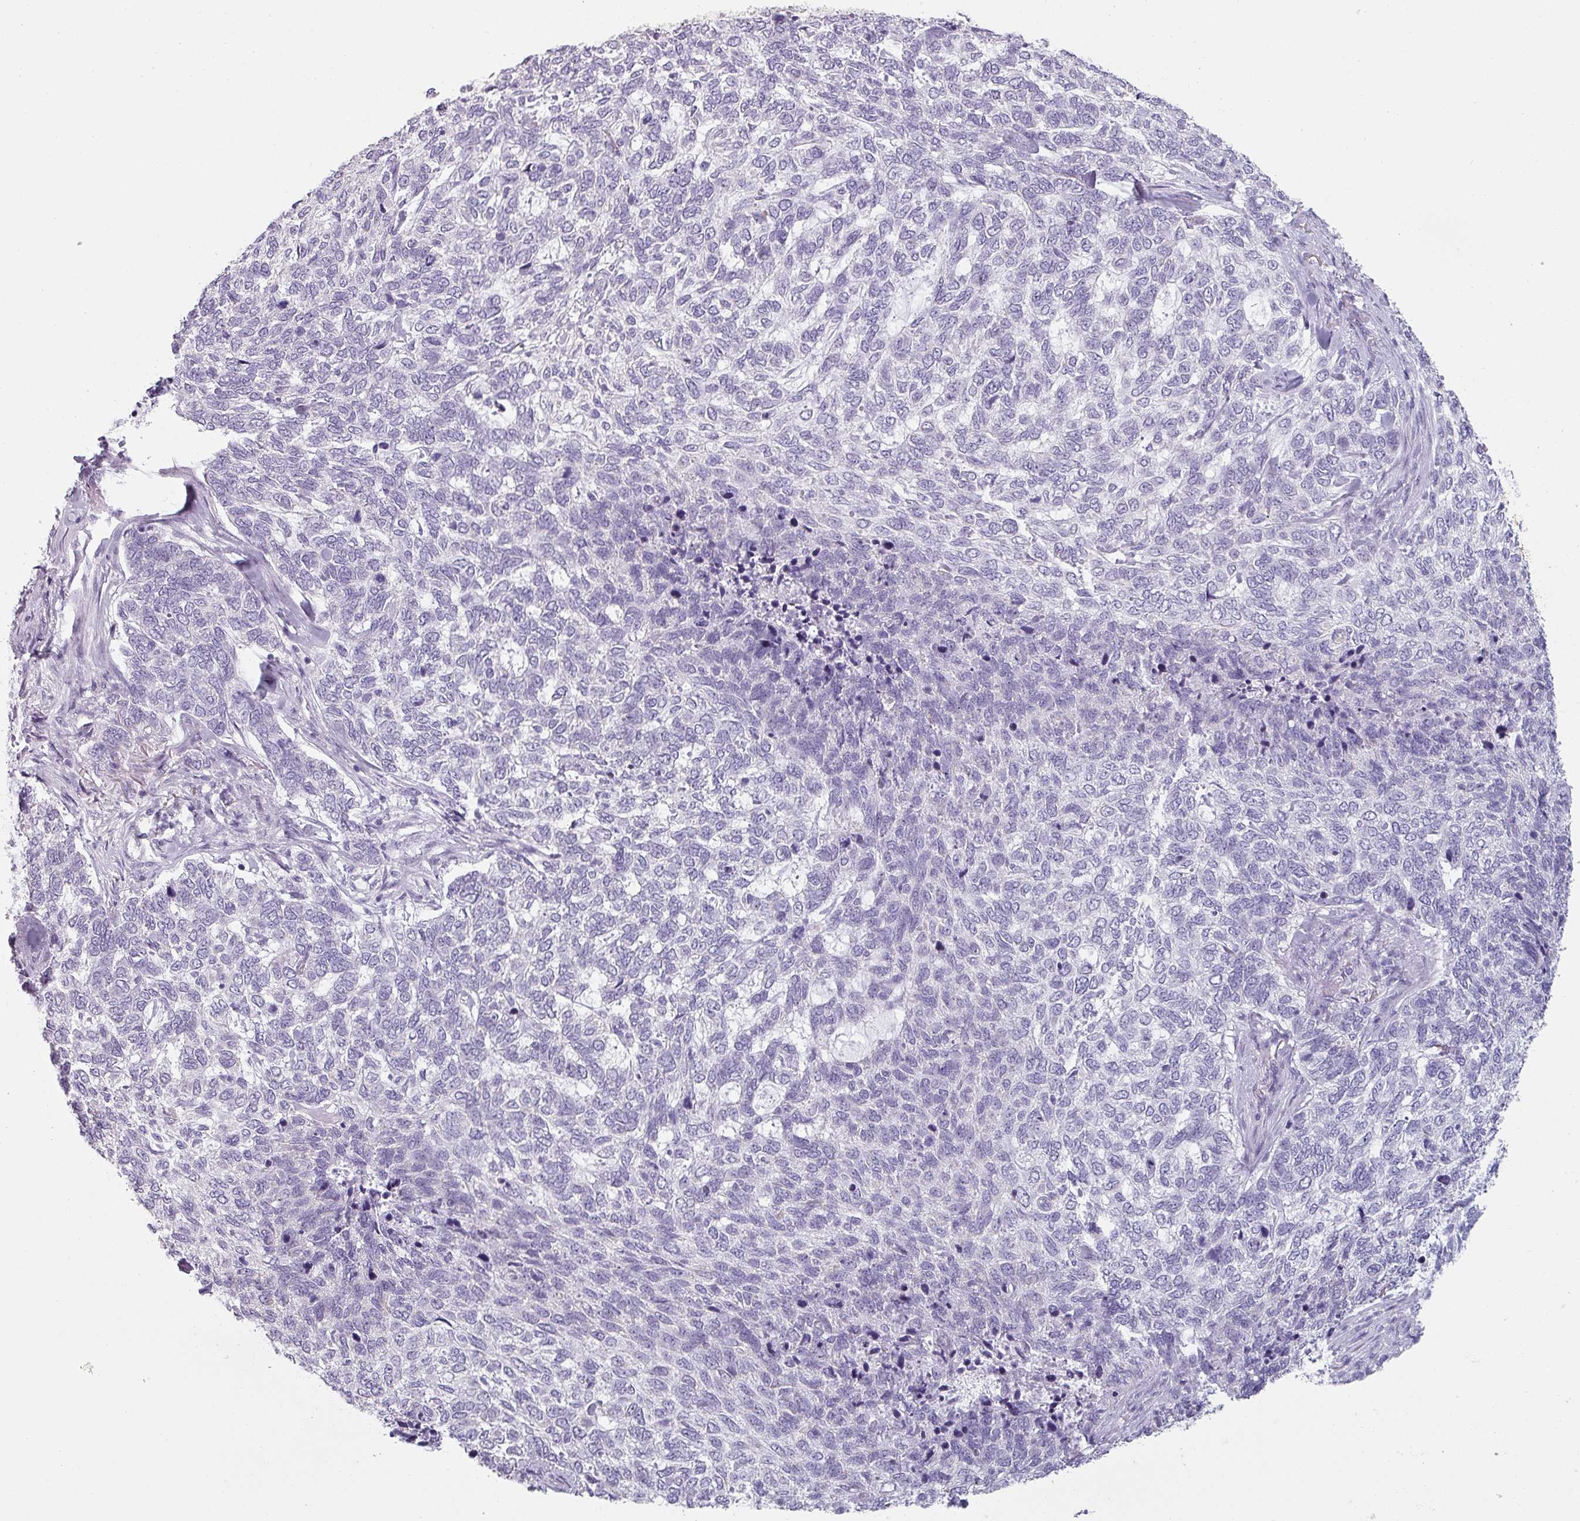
{"staining": {"intensity": "negative", "quantity": "none", "location": "none"}, "tissue": "skin cancer", "cell_type": "Tumor cells", "image_type": "cancer", "snomed": [{"axis": "morphology", "description": "Basal cell carcinoma"}, {"axis": "topography", "description": "Skin"}], "caption": "Immunohistochemistry (IHC) image of skin basal cell carcinoma stained for a protein (brown), which demonstrates no expression in tumor cells.", "gene": "SFTPA1", "patient": {"sex": "female", "age": 65}}